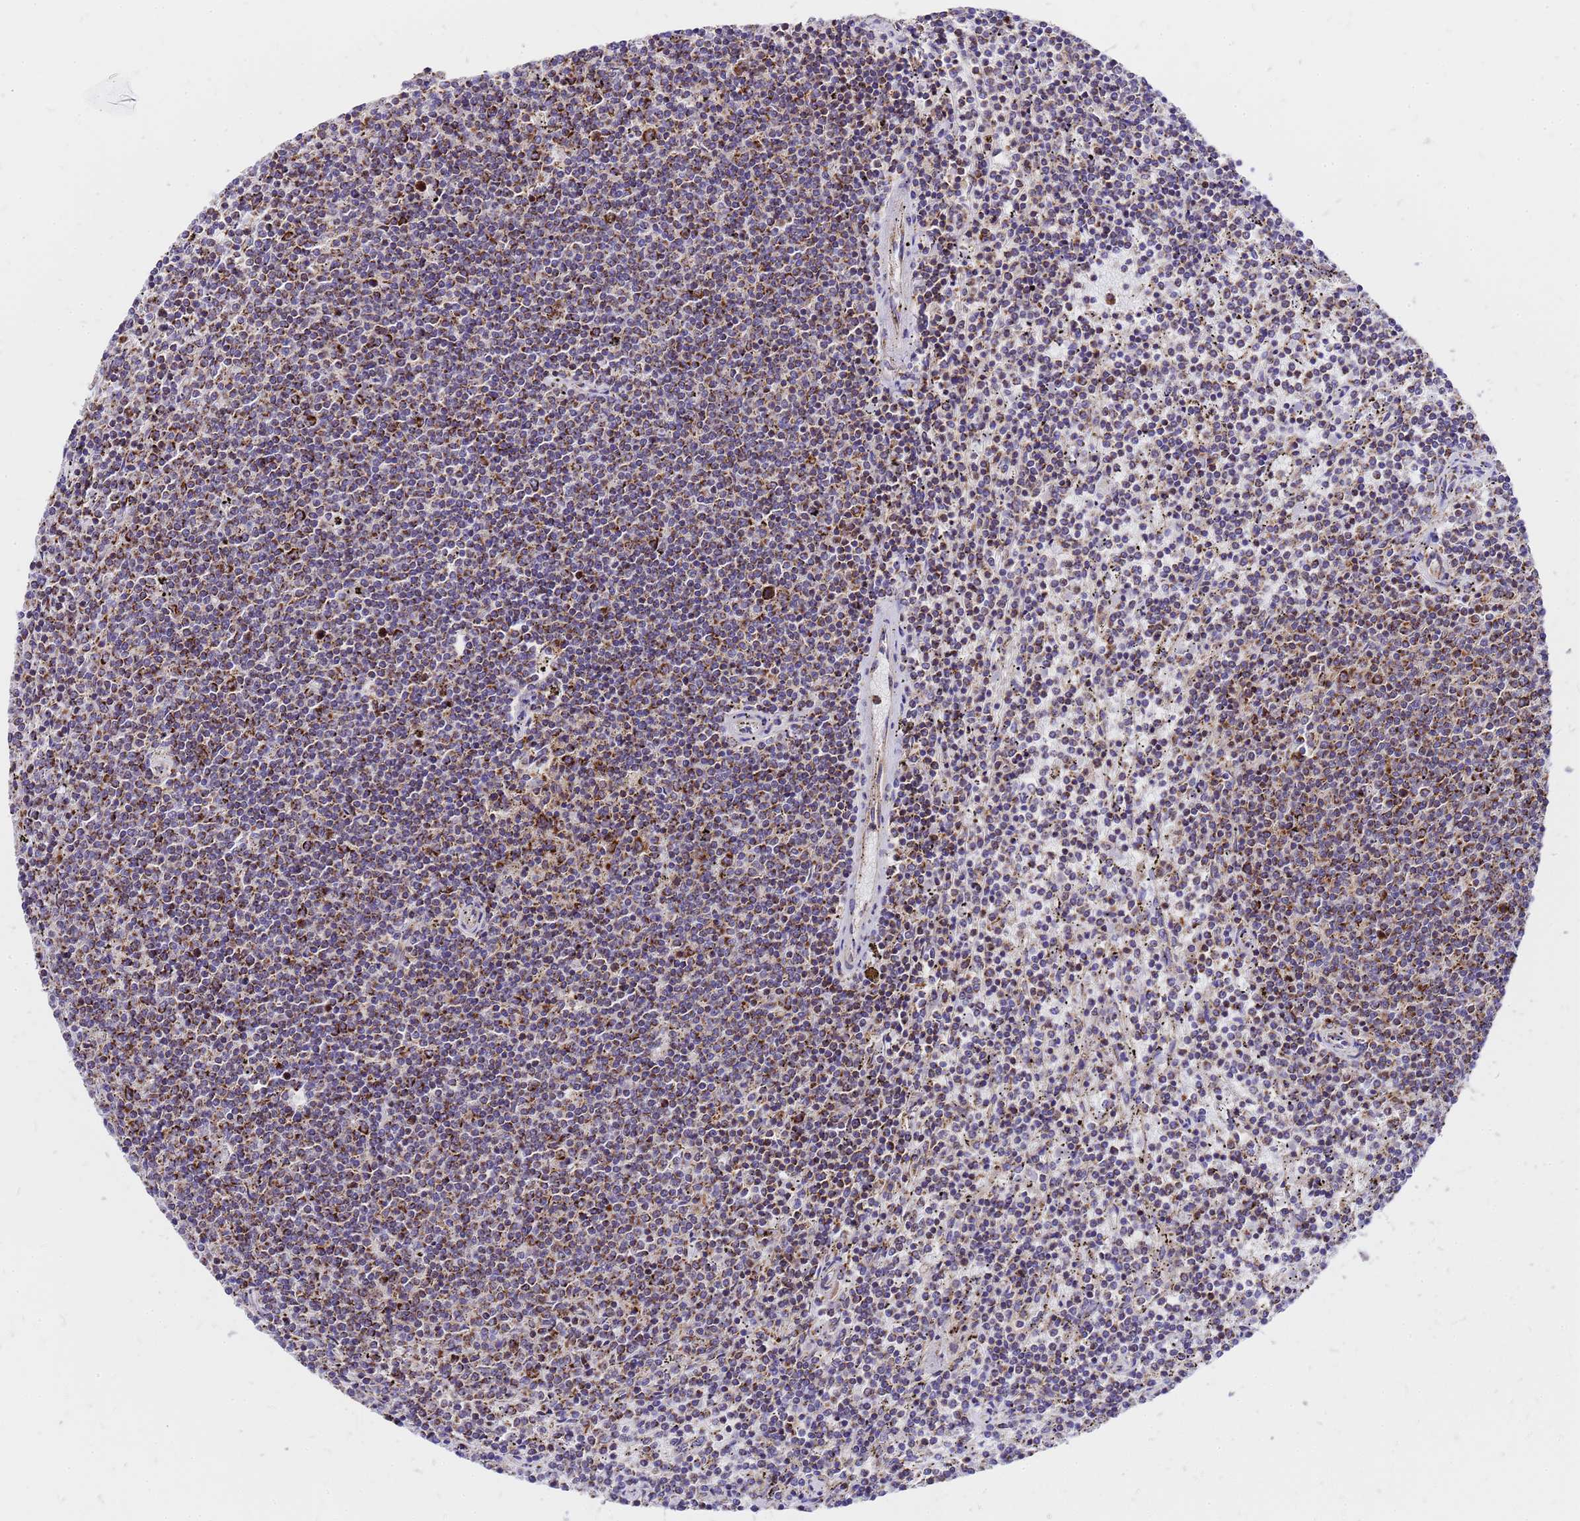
{"staining": {"intensity": "moderate", "quantity": "<25%", "location": "cytoplasmic/membranous"}, "tissue": "lymphoma", "cell_type": "Tumor cells", "image_type": "cancer", "snomed": [{"axis": "morphology", "description": "Malignant lymphoma, non-Hodgkin's type, Low grade"}, {"axis": "topography", "description": "Spleen"}], "caption": "The immunohistochemical stain shows moderate cytoplasmic/membranous staining in tumor cells of malignant lymphoma, non-Hodgkin's type (low-grade) tissue. Nuclei are stained in blue.", "gene": "MRPS26", "patient": {"sex": "female", "age": 50}}